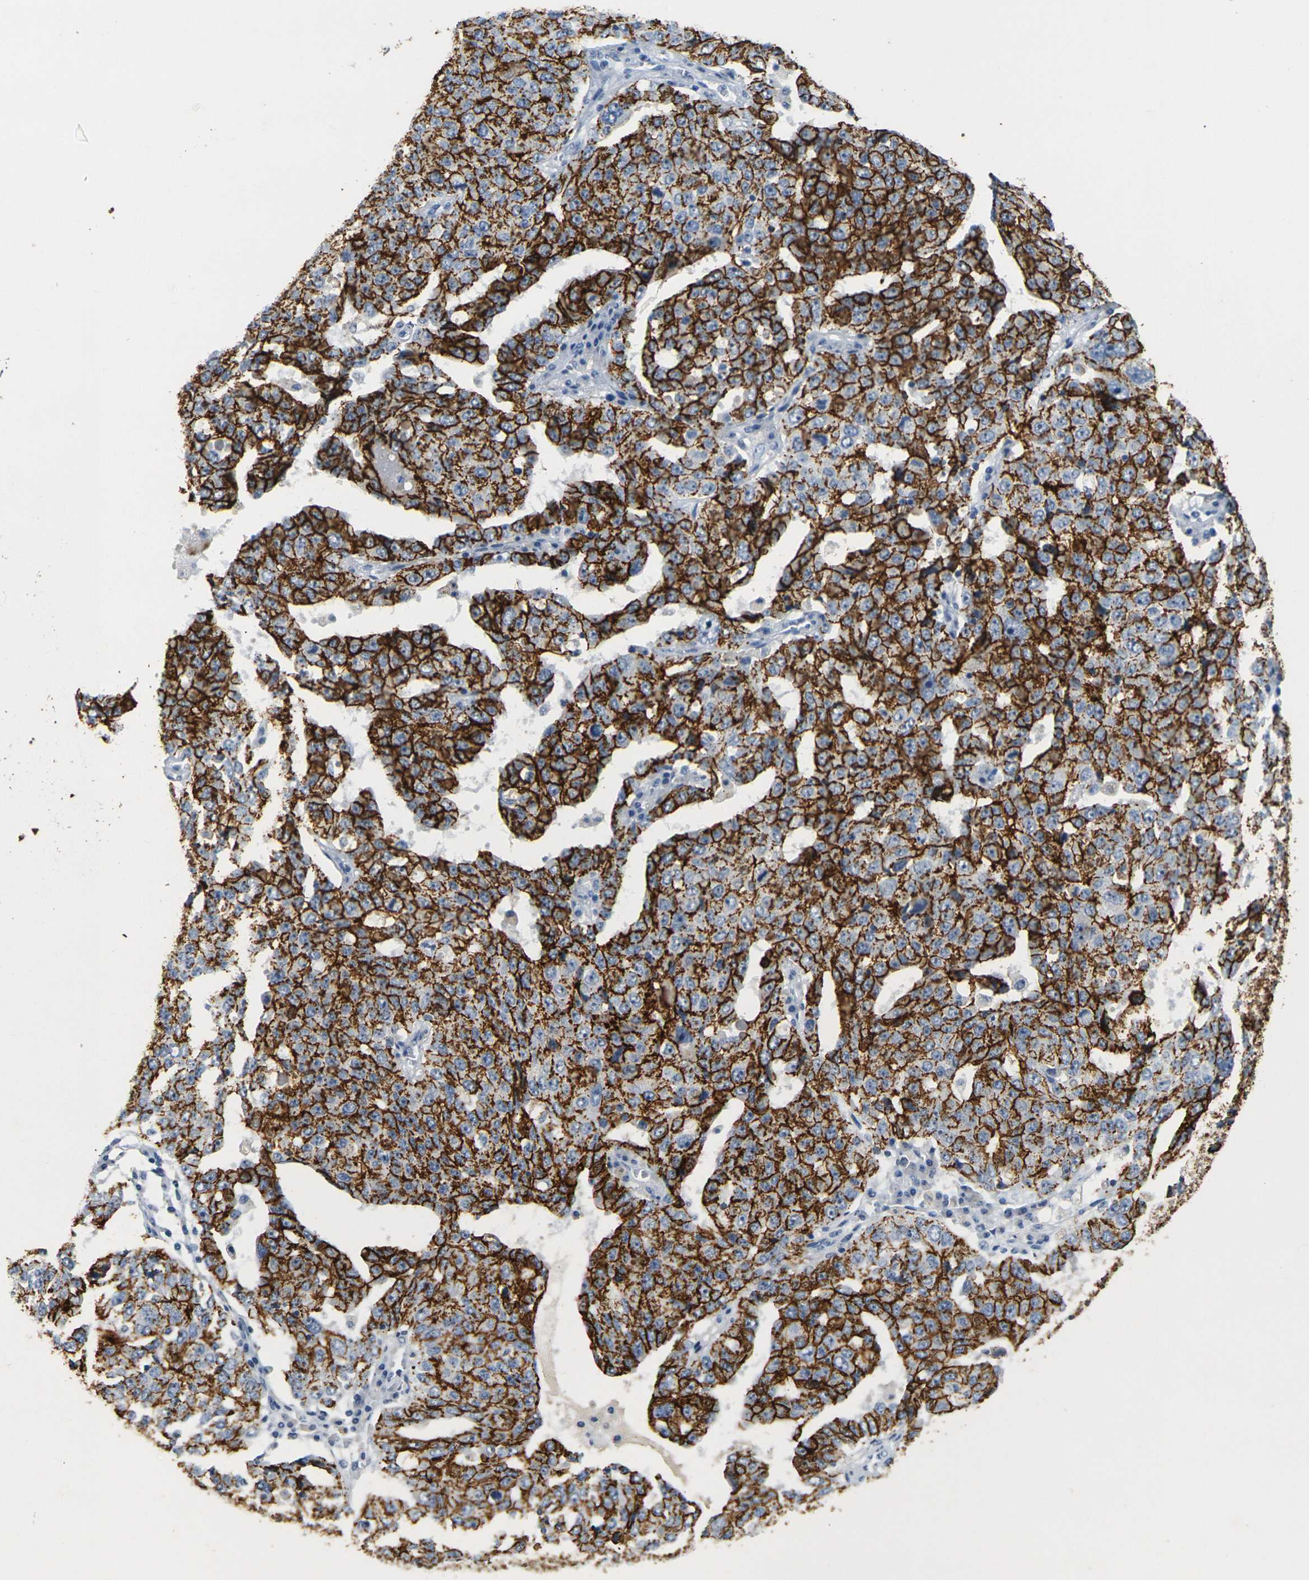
{"staining": {"intensity": "strong", "quantity": ">75%", "location": "cytoplasmic/membranous"}, "tissue": "ovarian cancer", "cell_type": "Tumor cells", "image_type": "cancer", "snomed": [{"axis": "morphology", "description": "Carcinoma, endometroid"}, {"axis": "topography", "description": "Ovary"}], "caption": "Protein expression analysis of human endometroid carcinoma (ovarian) reveals strong cytoplasmic/membranous expression in about >75% of tumor cells.", "gene": "CLDN7", "patient": {"sex": "female", "age": 62}}